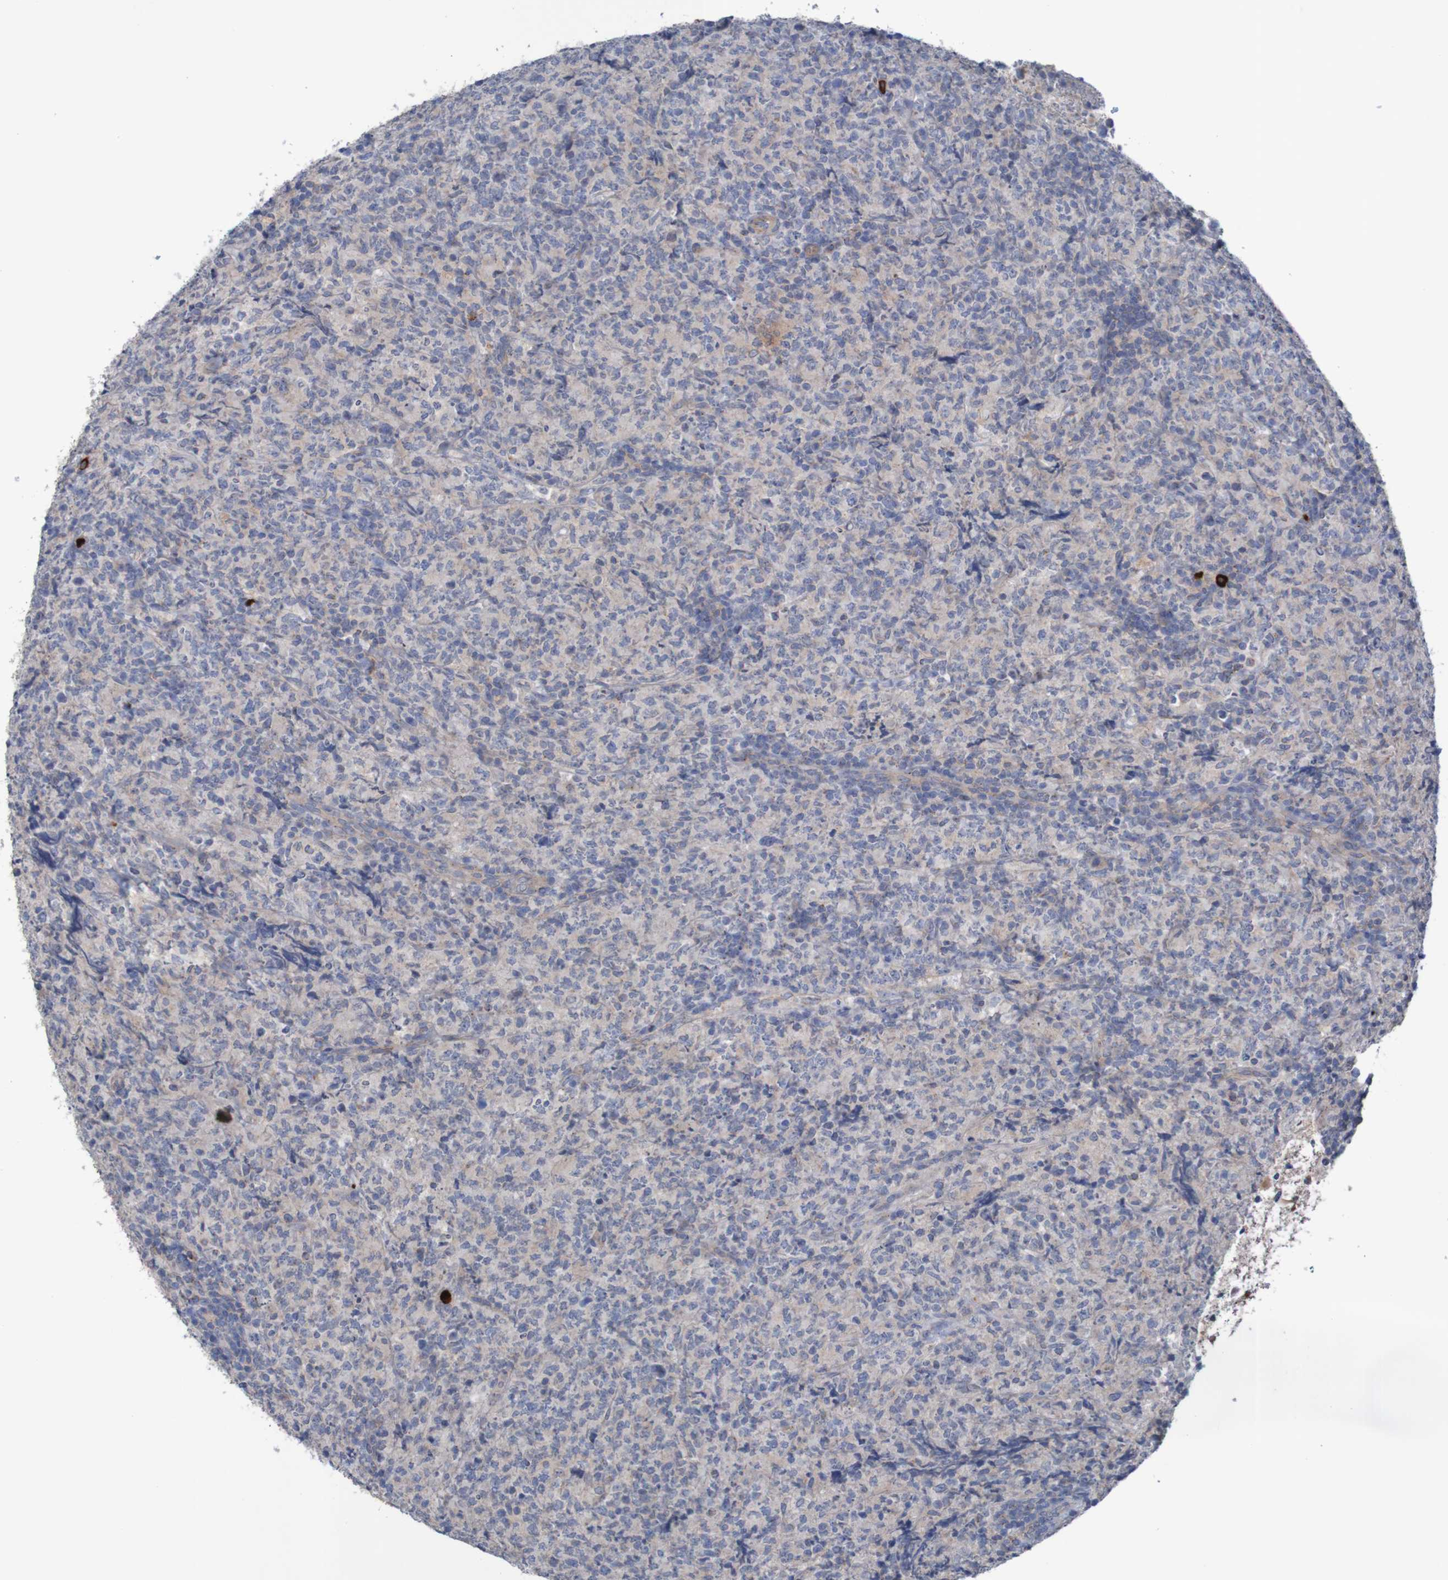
{"staining": {"intensity": "strong", "quantity": "<25%", "location": "cytoplasmic/membranous"}, "tissue": "lymphoma", "cell_type": "Tumor cells", "image_type": "cancer", "snomed": [{"axis": "morphology", "description": "Malignant lymphoma, non-Hodgkin's type, High grade"}, {"axis": "topography", "description": "Tonsil"}], "caption": "Lymphoma stained with IHC reveals strong cytoplasmic/membranous positivity in approximately <25% of tumor cells.", "gene": "ANGPT4", "patient": {"sex": "female", "age": 36}}